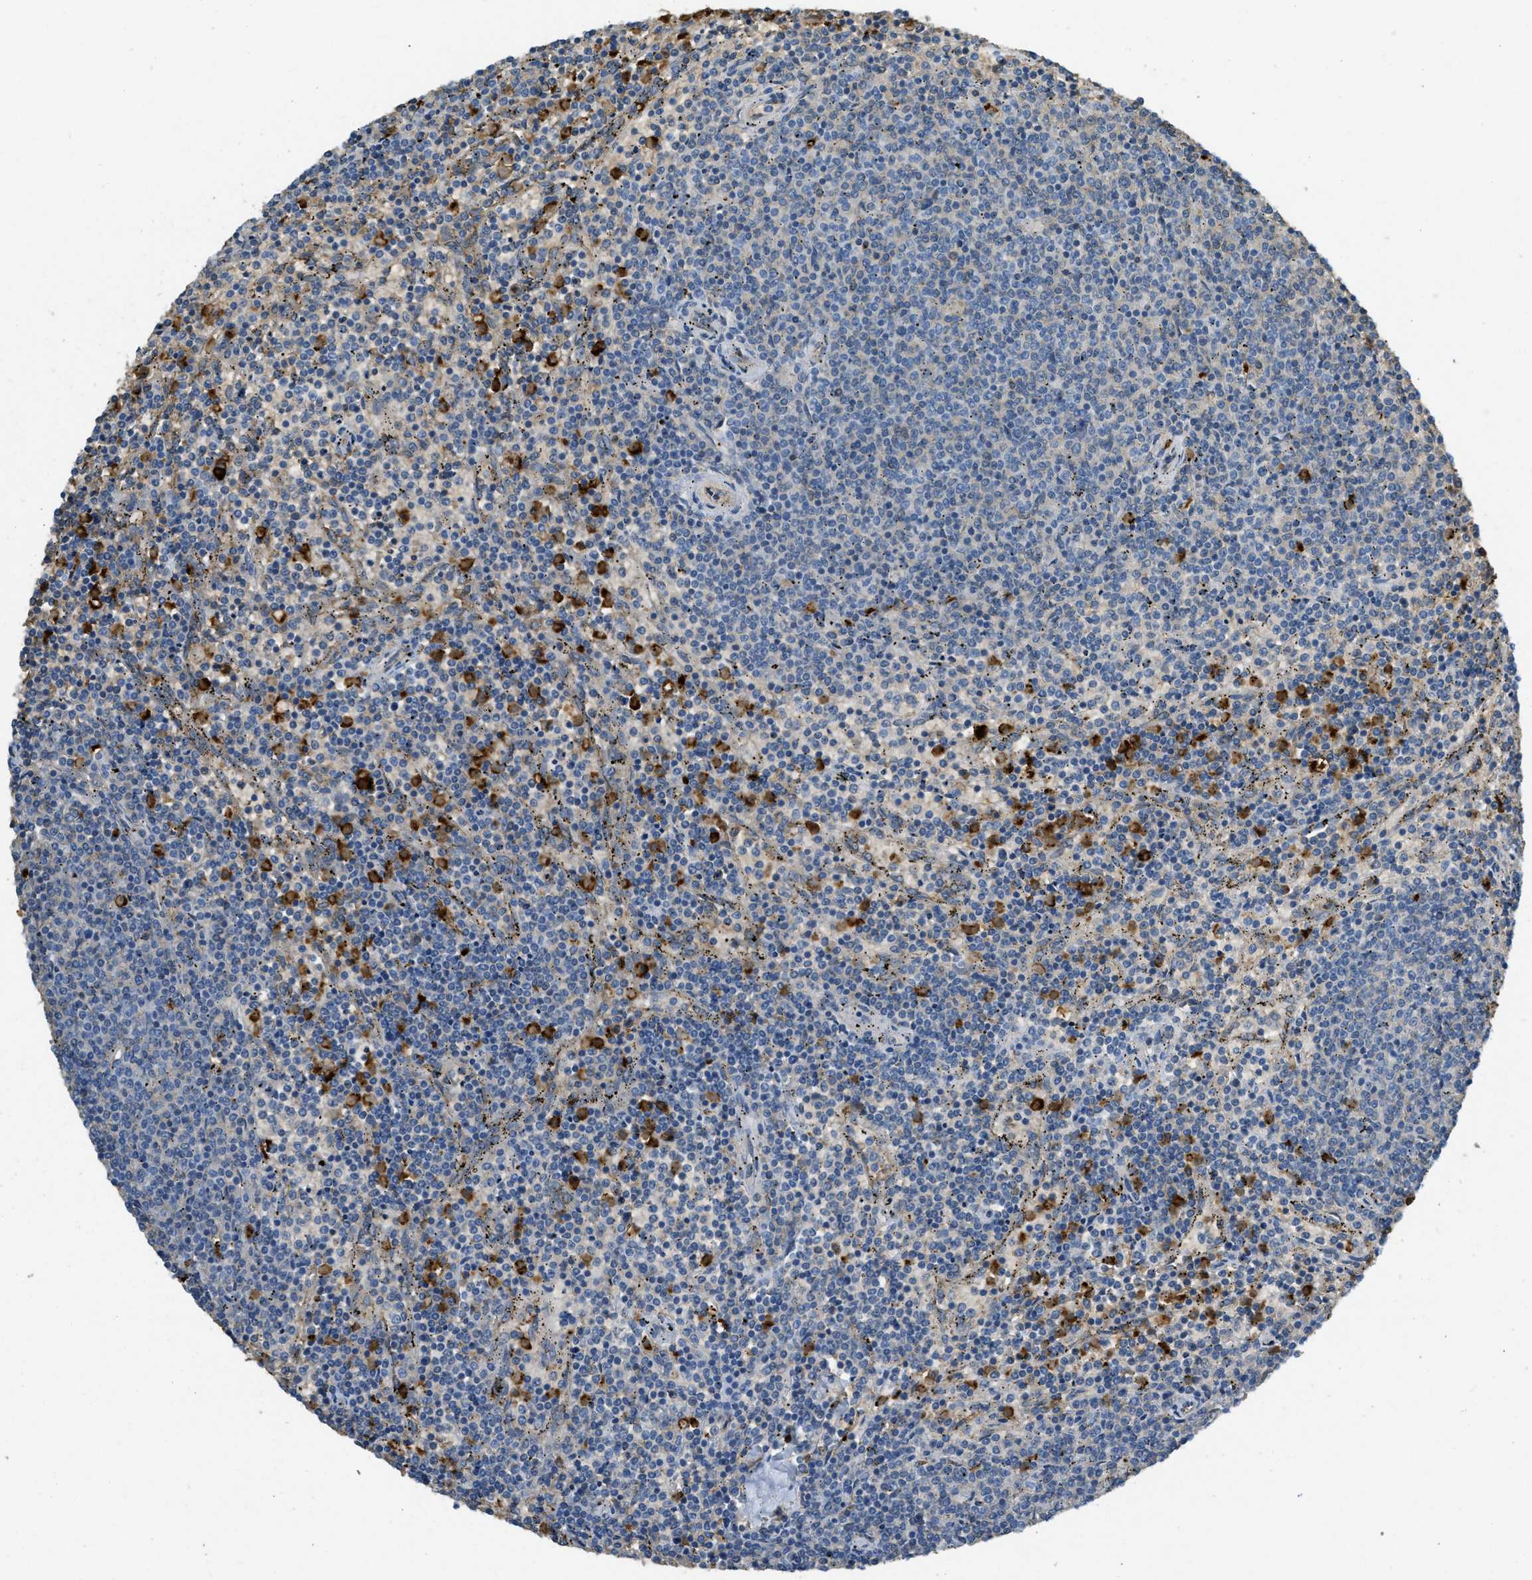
{"staining": {"intensity": "negative", "quantity": "none", "location": "none"}, "tissue": "lymphoma", "cell_type": "Tumor cells", "image_type": "cancer", "snomed": [{"axis": "morphology", "description": "Malignant lymphoma, non-Hodgkin's type, Low grade"}, {"axis": "topography", "description": "Spleen"}], "caption": "This is an IHC micrograph of human lymphoma. There is no expression in tumor cells.", "gene": "PRTN3", "patient": {"sex": "female", "age": 50}}